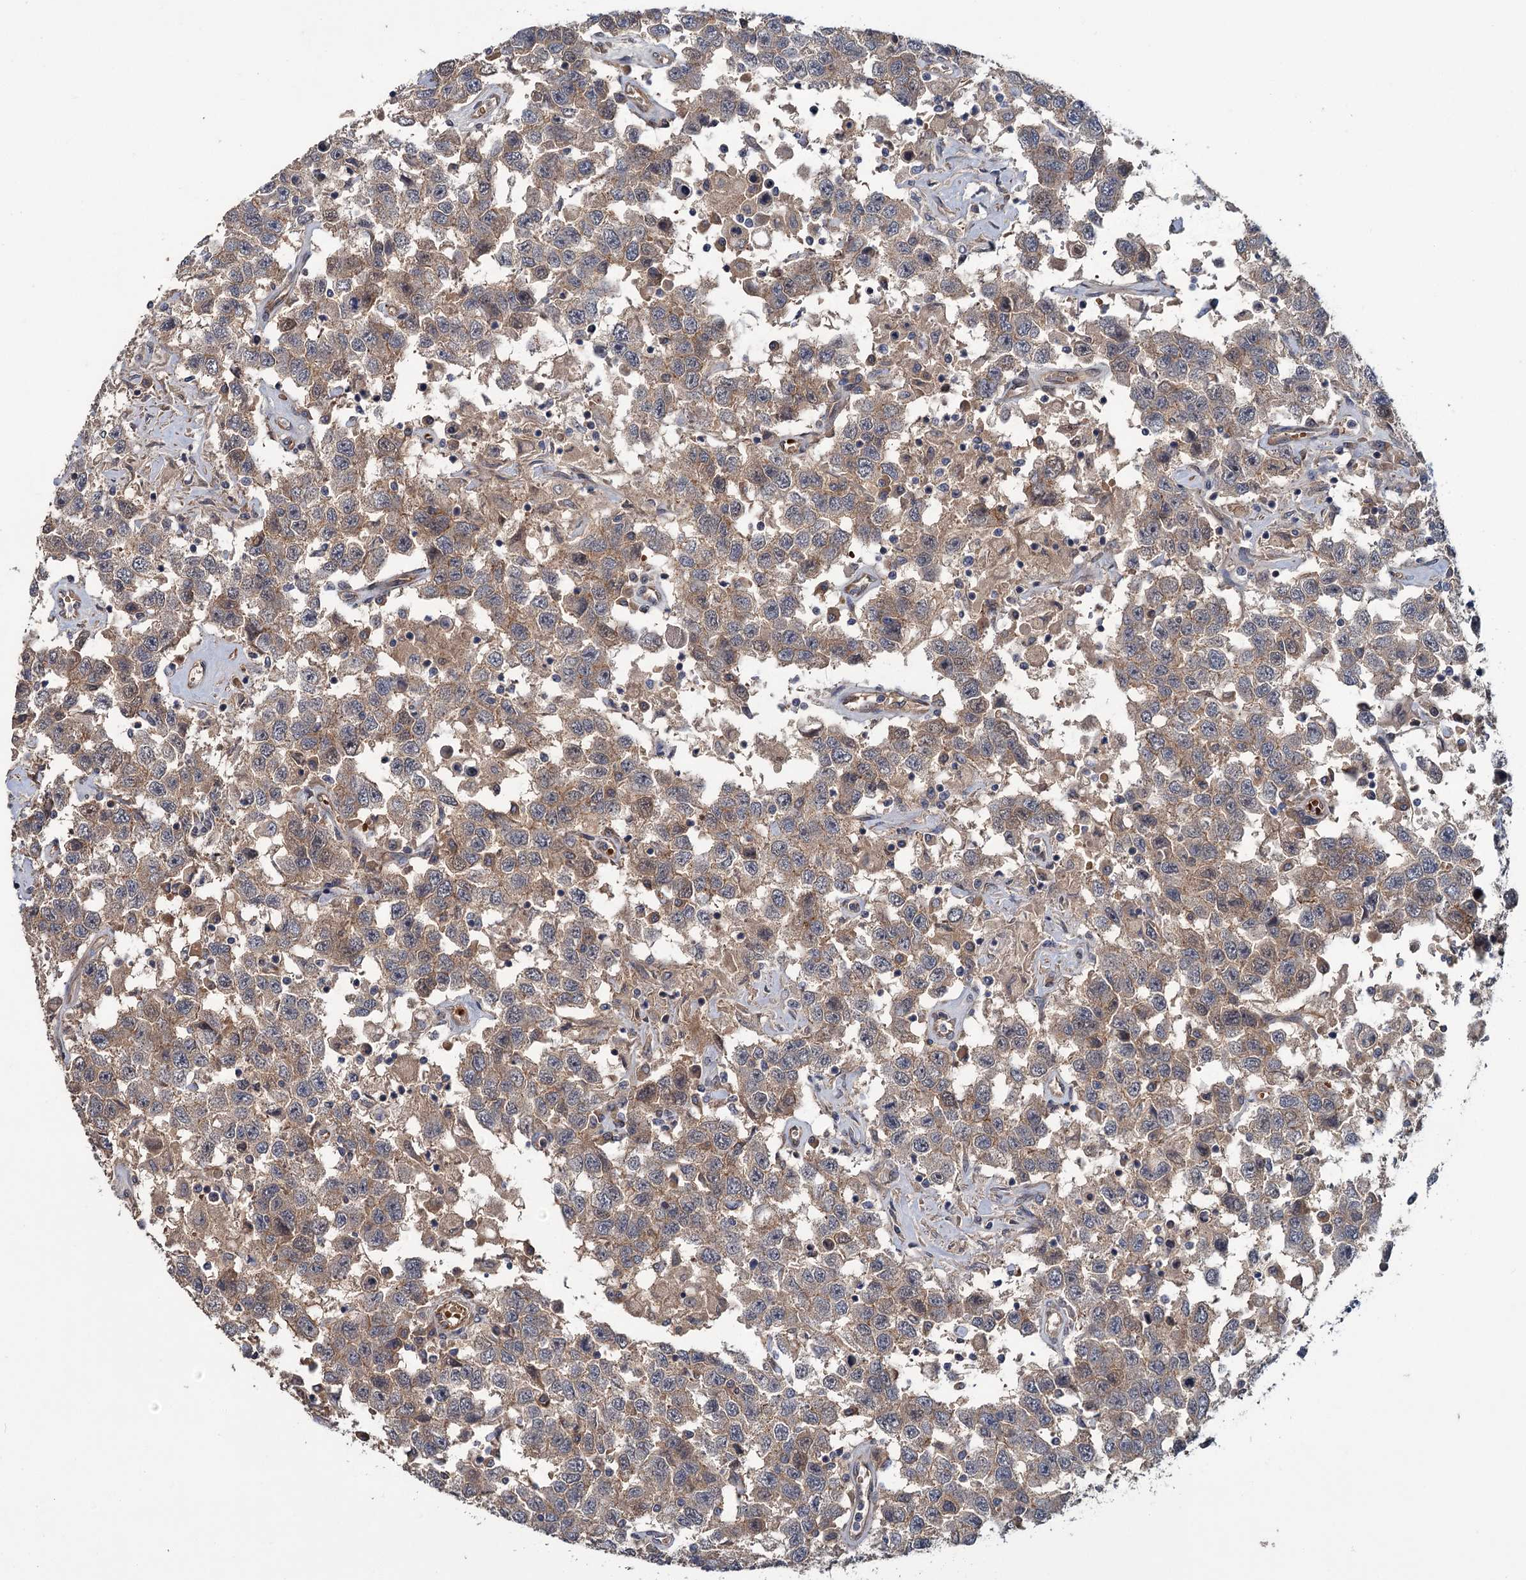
{"staining": {"intensity": "weak", "quantity": ">75%", "location": "cytoplasmic/membranous"}, "tissue": "testis cancer", "cell_type": "Tumor cells", "image_type": "cancer", "snomed": [{"axis": "morphology", "description": "Seminoma, NOS"}, {"axis": "topography", "description": "Testis"}], "caption": "DAB (3,3'-diaminobenzidine) immunohistochemical staining of testis seminoma exhibits weak cytoplasmic/membranous protein positivity in approximately >75% of tumor cells. (Brightfield microscopy of DAB IHC at high magnification).", "gene": "PKN2", "patient": {"sex": "male", "age": 41}}